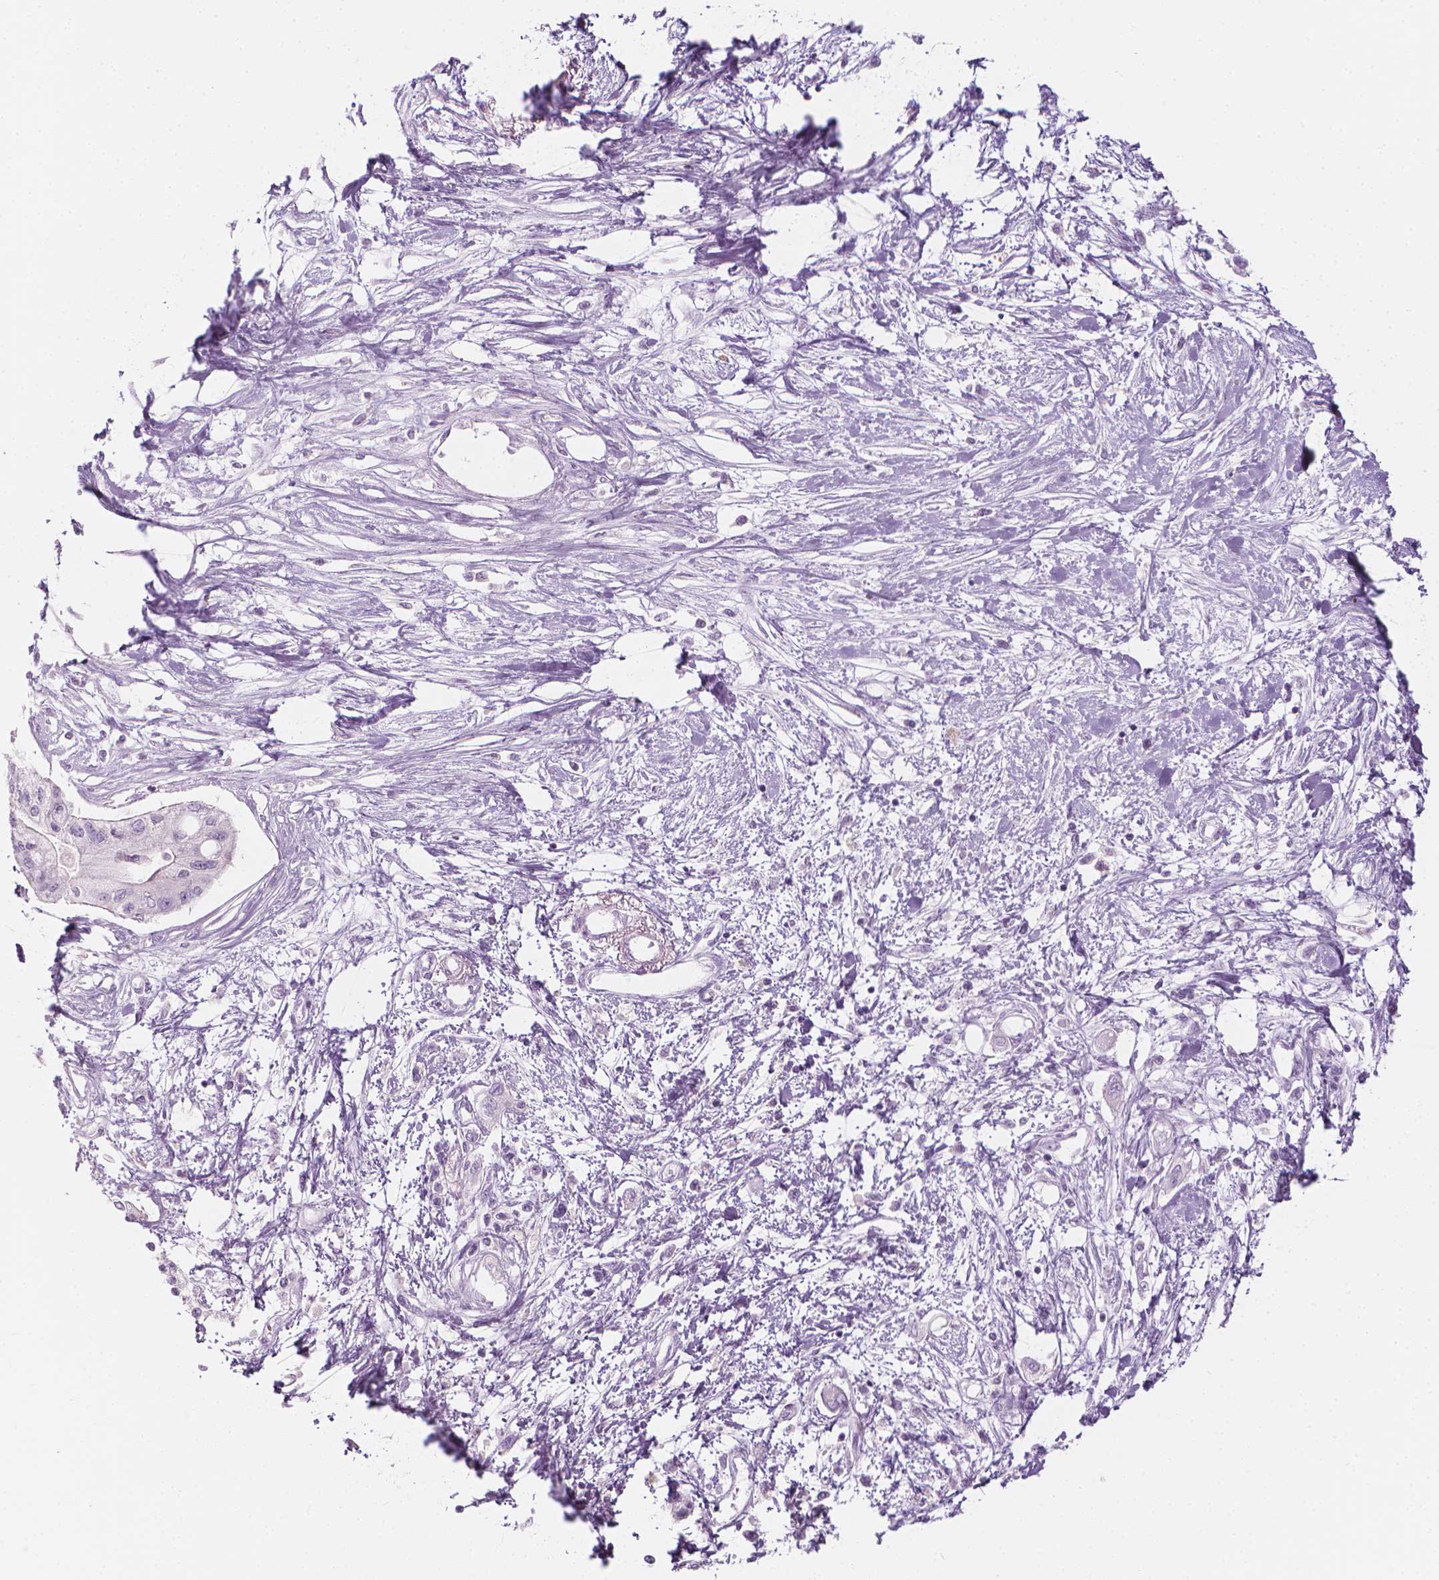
{"staining": {"intensity": "negative", "quantity": "none", "location": "none"}, "tissue": "pancreatic cancer", "cell_type": "Tumor cells", "image_type": "cancer", "snomed": [{"axis": "morphology", "description": "Adenocarcinoma, NOS"}, {"axis": "topography", "description": "Pancreas"}], "caption": "Photomicrograph shows no protein positivity in tumor cells of adenocarcinoma (pancreatic) tissue.", "gene": "SHMT1", "patient": {"sex": "female", "age": 77}}